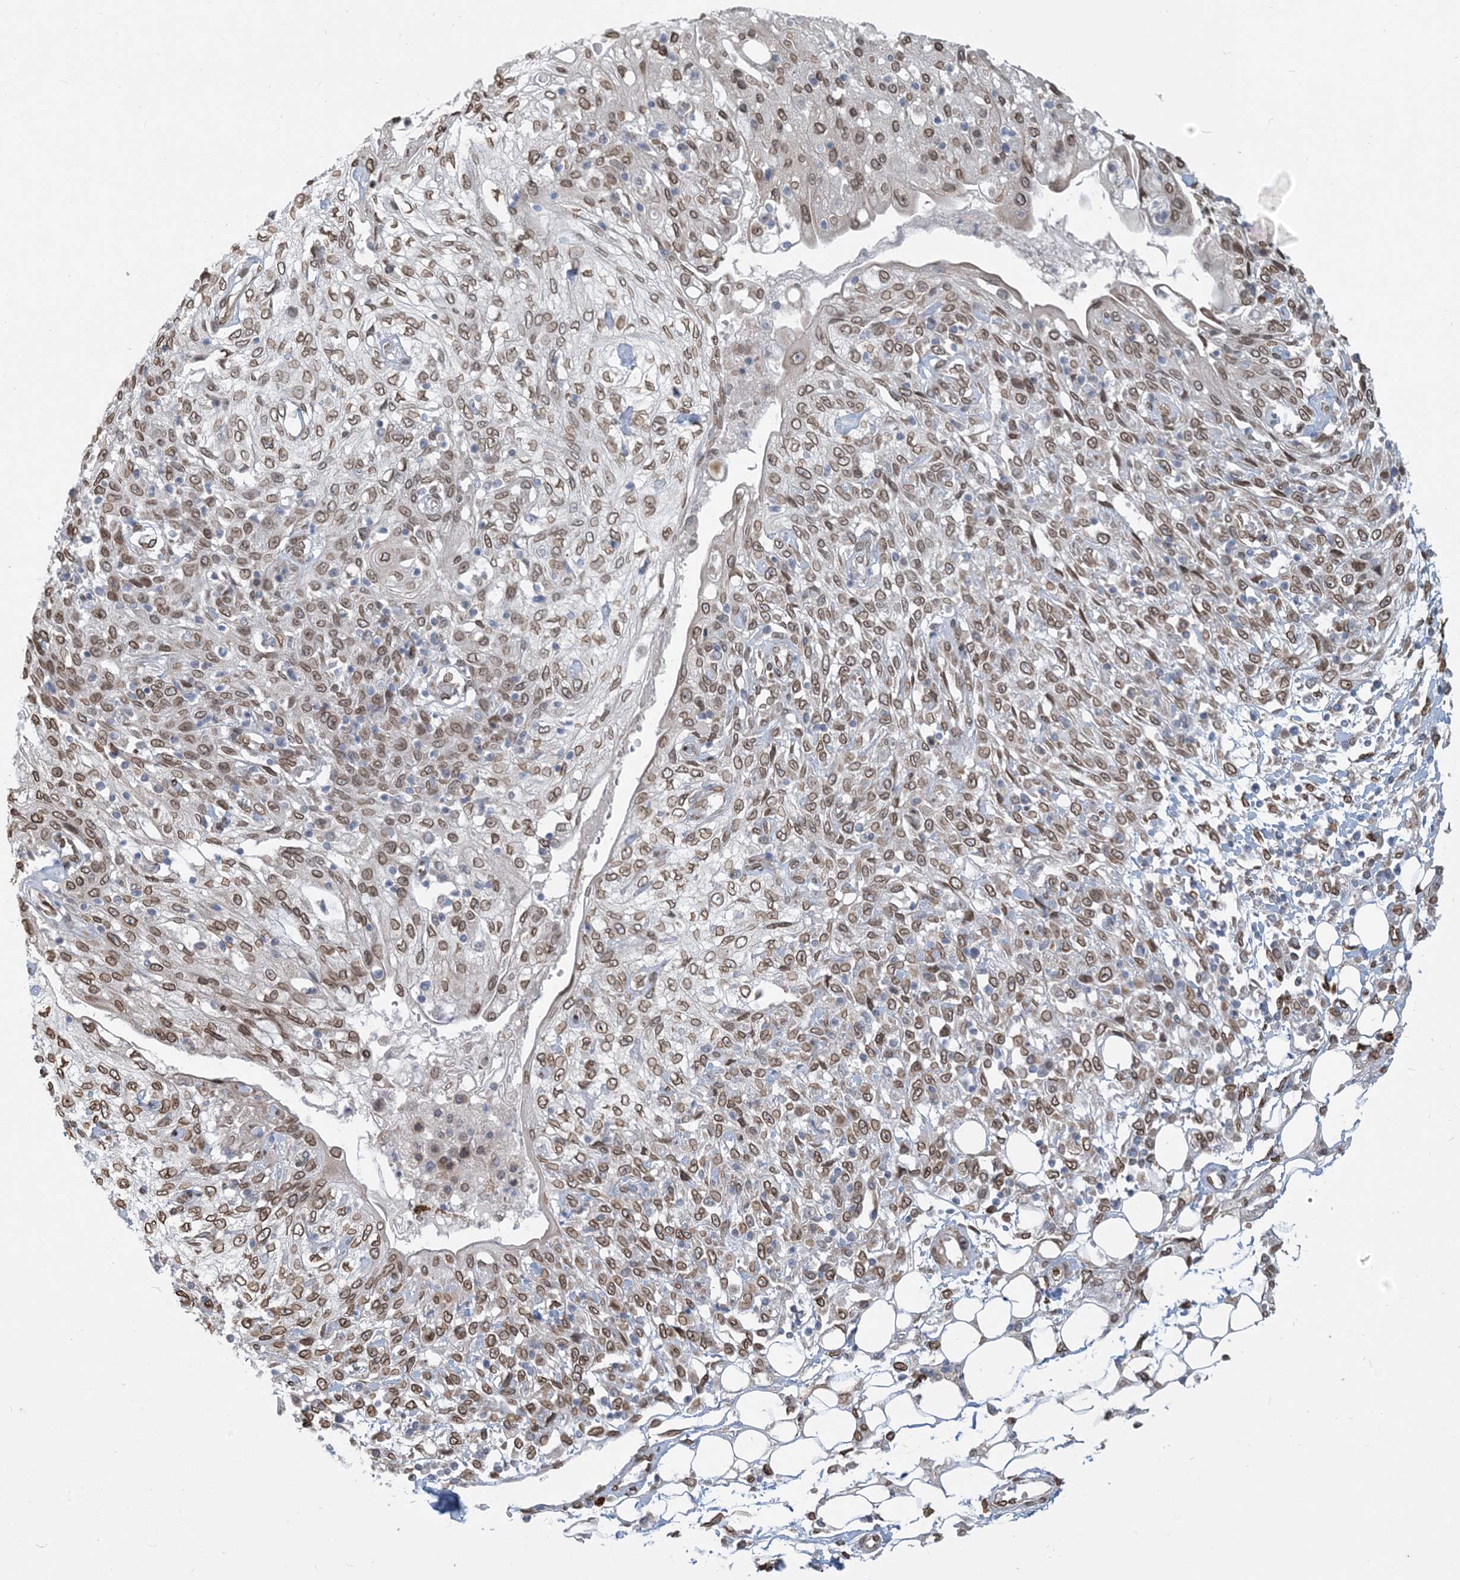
{"staining": {"intensity": "moderate", "quantity": ">75%", "location": "cytoplasmic/membranous,nuclear"}, "tissue": "skin cancer", "cell_type": "Tumor cells", "image_type": "cancer", "snomed": [{"axis": "morphology", "description": "Squamous cell carcinoma, NOS"}, {"axis": "morphology", "description": "Squamous cell carcinoma, metastatic, NOS"}, {"axis": "topography", "description": "Skin"}, {"axis": "topography", "description": "Lymph node"}], "caption": "Immunohistochemical staining of metastatic squamous cell carcinoma (skin) displays medium levels of moderate cytoplasmic/membranous and nuclear protein staining in approximately >75% of tumor cells. Immunohistochemistry stains the protein of interest in brown and the nuclei are stained blue.", "gene": "WWP1", "patient": {"sex": "male", "age": 75}}